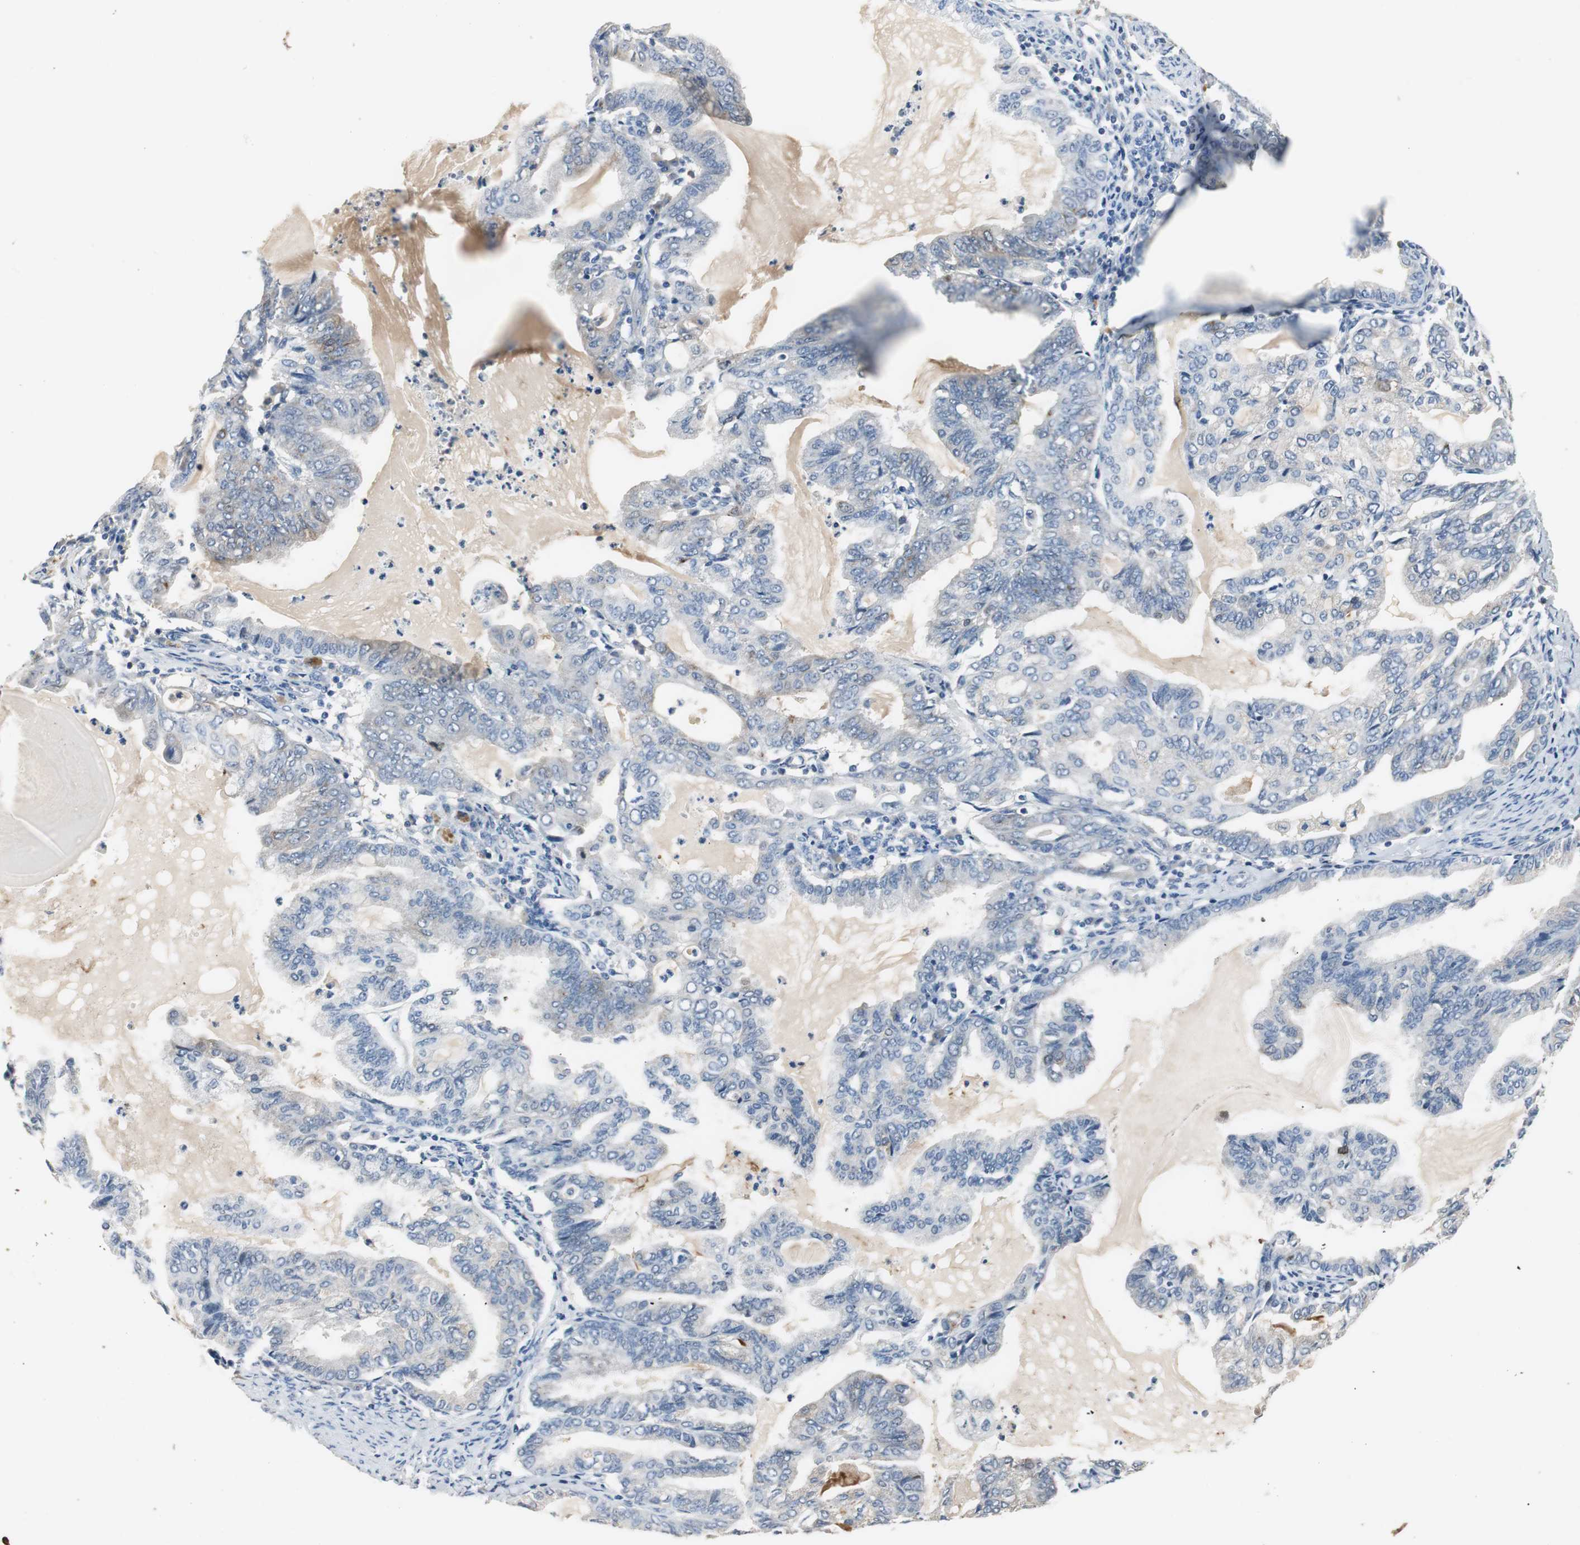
{"staining": {"intensity": "negative", "quantity": "none", "location": "none"}, "tissue": "endometrial cancer", "cell_type": "Tumor cells", "image_type": "cancer", "snomed": [{"axis": "morphology", "description": "Adenocarcinoma, NOS"}, {"axis": "topography", "description": "Endometrium"}], "caption": "Endometrial cancer stained for a protein using immunohistochemistry (IHC) reveals no expression tumor cells.", "gene": "PTPRN2", "patient": {"sex": "female", "age": 86}}